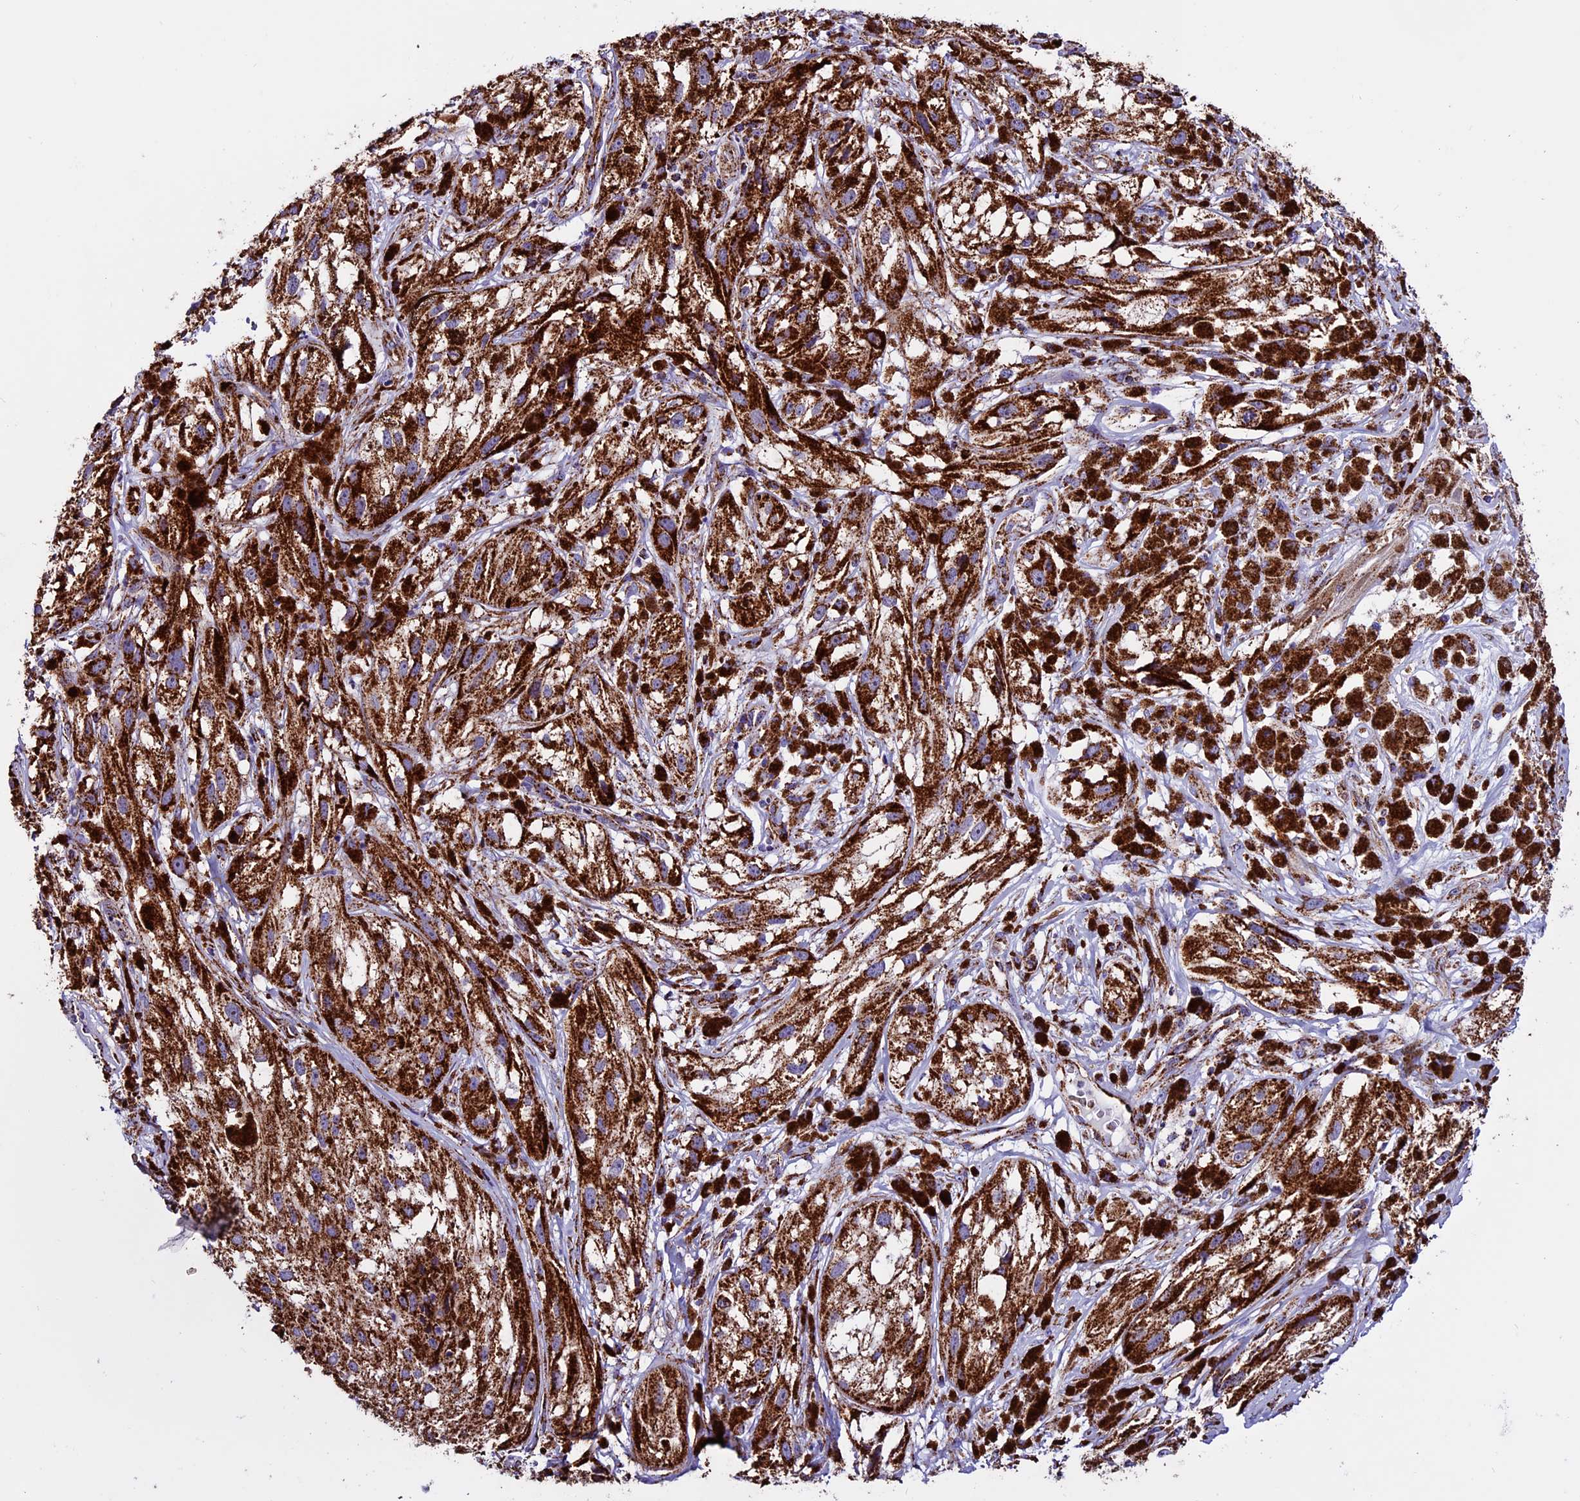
{"staining": {"intensity": "strong", "quantity": ">75%", "location": "cytoplasmic/membranous"}, "tissue": "melanoma", "cell_type": "Tumor cells", "image_type": "cancer", "snomed": [{"axis": "morphology", "description": "Malignant melanoma, NOS"}, {"axis": "topography", "description": "Skin"}], "caption": "Melanoma tissue displays strong cytoplasmic/membranous expression in about >75% of tumor cells, visualized by immunohistochemistry.", "gene": "CX3CL1", "patient": {"sex": "male", "age": 88}}